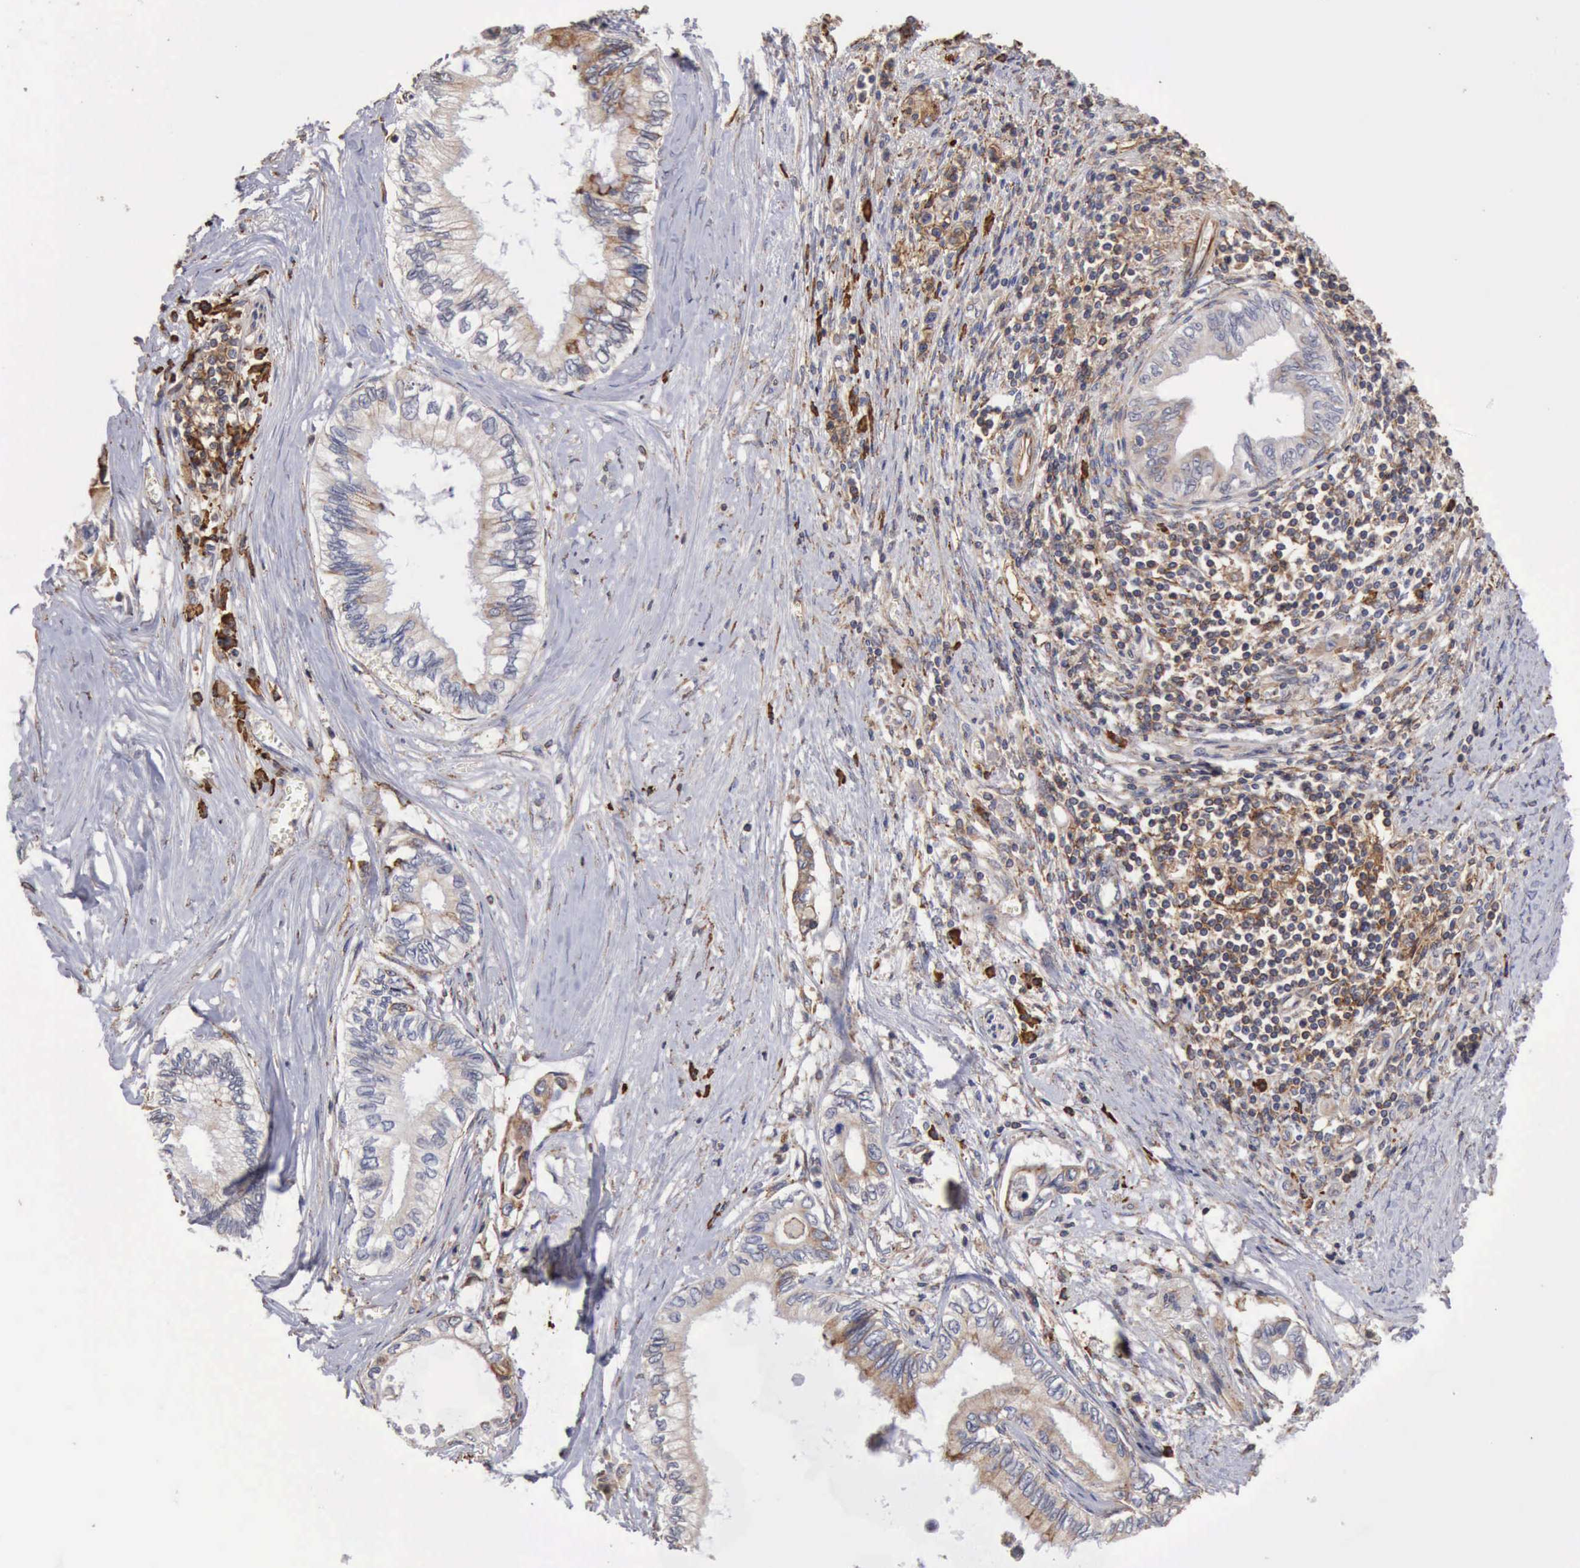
{"staining": {"intensity": "weak", "quantity": "<25%", "location": "cytoplasmic/membranous"}, "tissue": "pancreatic cancer", "cell_type": "Tumor cells", "image_type": "cancer", "snomed": [{"axis": "morphology", "description": "Adenocarcinoma, NOS"}, {"axis": "topography", "description": "Pancreas"}], "caption": "An immunohistochemistry histopathology image of pancreatic adenocarcinoma is shown. There is no staining in tumor cells of pancreatic adenocarcinoma. (DAB (3,3'-diaminobenzidine) IHC visualized using brightfield microscopy, high magnification).", "gene": "GPR101", "patient": {"sex": "female", "age": 66}}